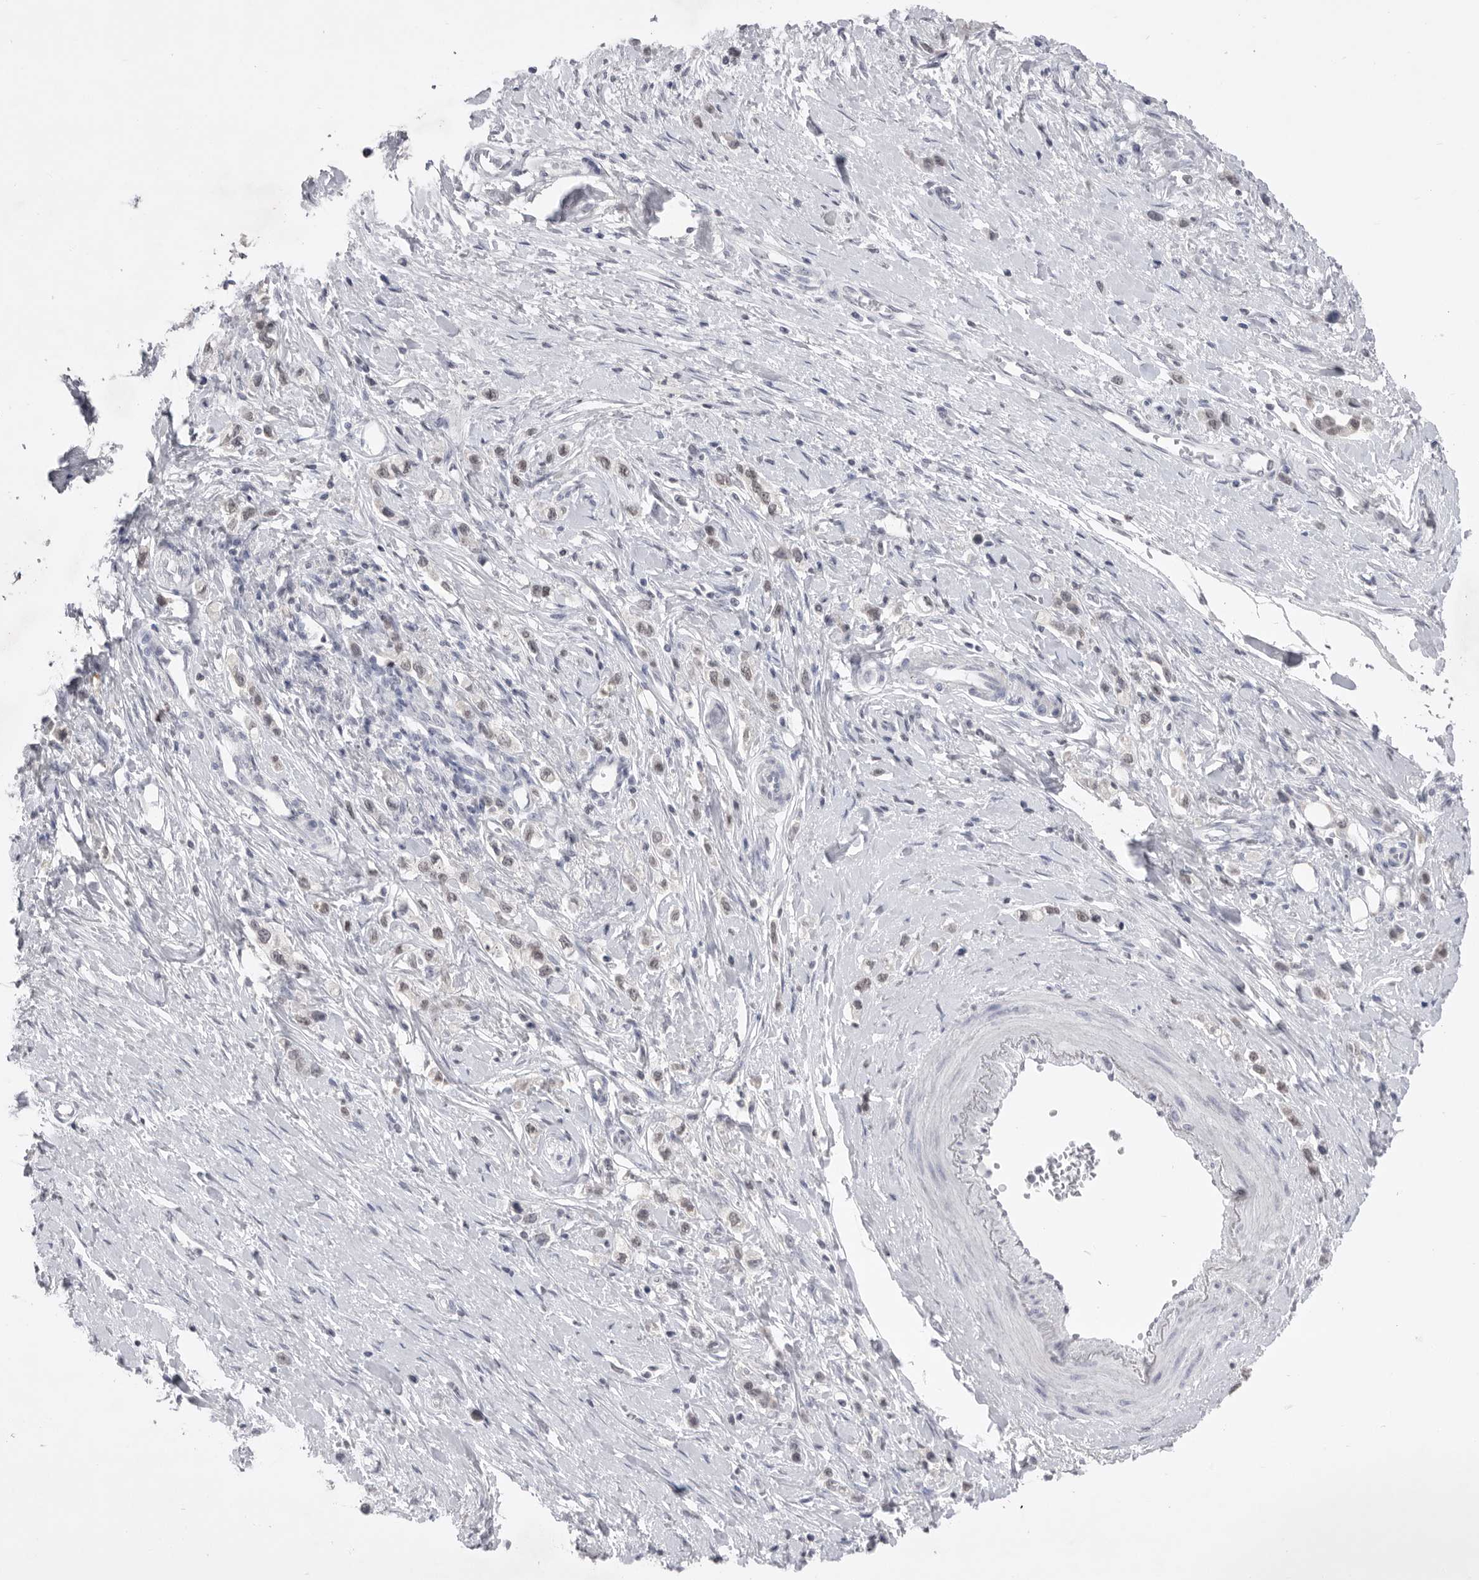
{"staining": {"intensity": "weak", "quantity": "<25%", "location": "nuclear"}, "tissue": "stomach cancer", "cell_type": "Tumor cells", "image_type": "cancer", "snomed": [{"axis": "morphology", "description": "Adenocarcinoma, NOS"}, {"axis": "topography", "description": "Stomach"}], "caption": "Photomicrograph shows no significant protein expression in tumor cells of adenocarcinoma (stomach). Brightfield microscopy of immunohistochemistry (IHC) stained with DAB (brown) and hematoxylin (blue), captured at high magnification.", "gene": "ZBTB7B", "patient": {"sex": "female", "age": 65}}